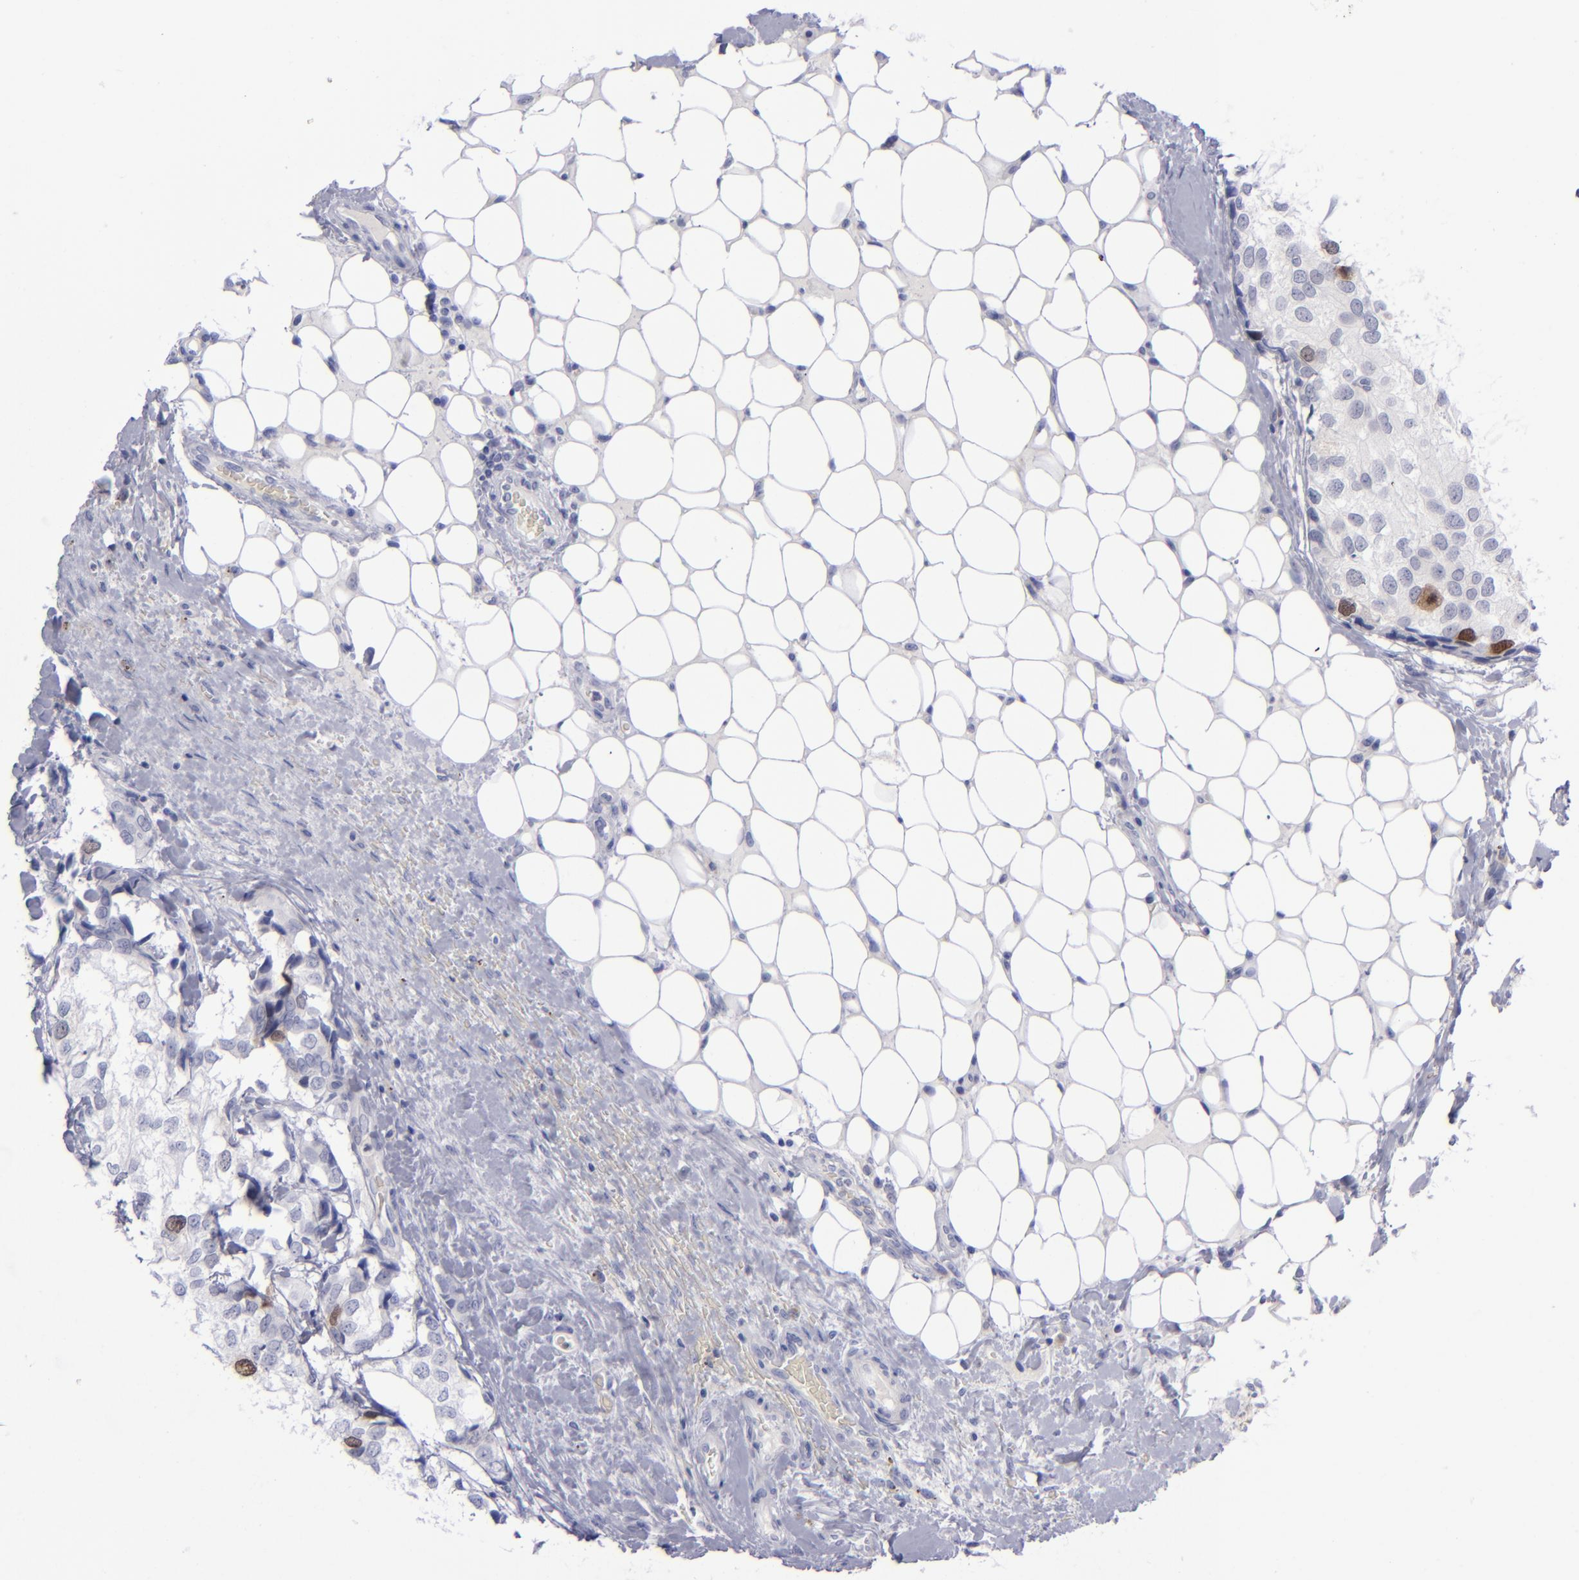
{"staining": {"intensity": "moderate", "quantity": "<25%", "location": "cytoplasmic/membranous,nuclear"}, "tissue": "breast cancer", "cell_type": "Tumor cells", "image_type": "cancer", "snomed": [{"axis": "morphology", "description": "Duct carcinoma"}, {"axis": "topography", "description": "Breast"}], "caption": "Breast invasive ductal carcinoma stained for a protein (brown) demonstrates moderate cytoplasmic/membranous and nuclear positive positivity in approximately <25% of tumor cells.", "gene": "AURKA", "patient": {"sex": "female", "age": 68}}